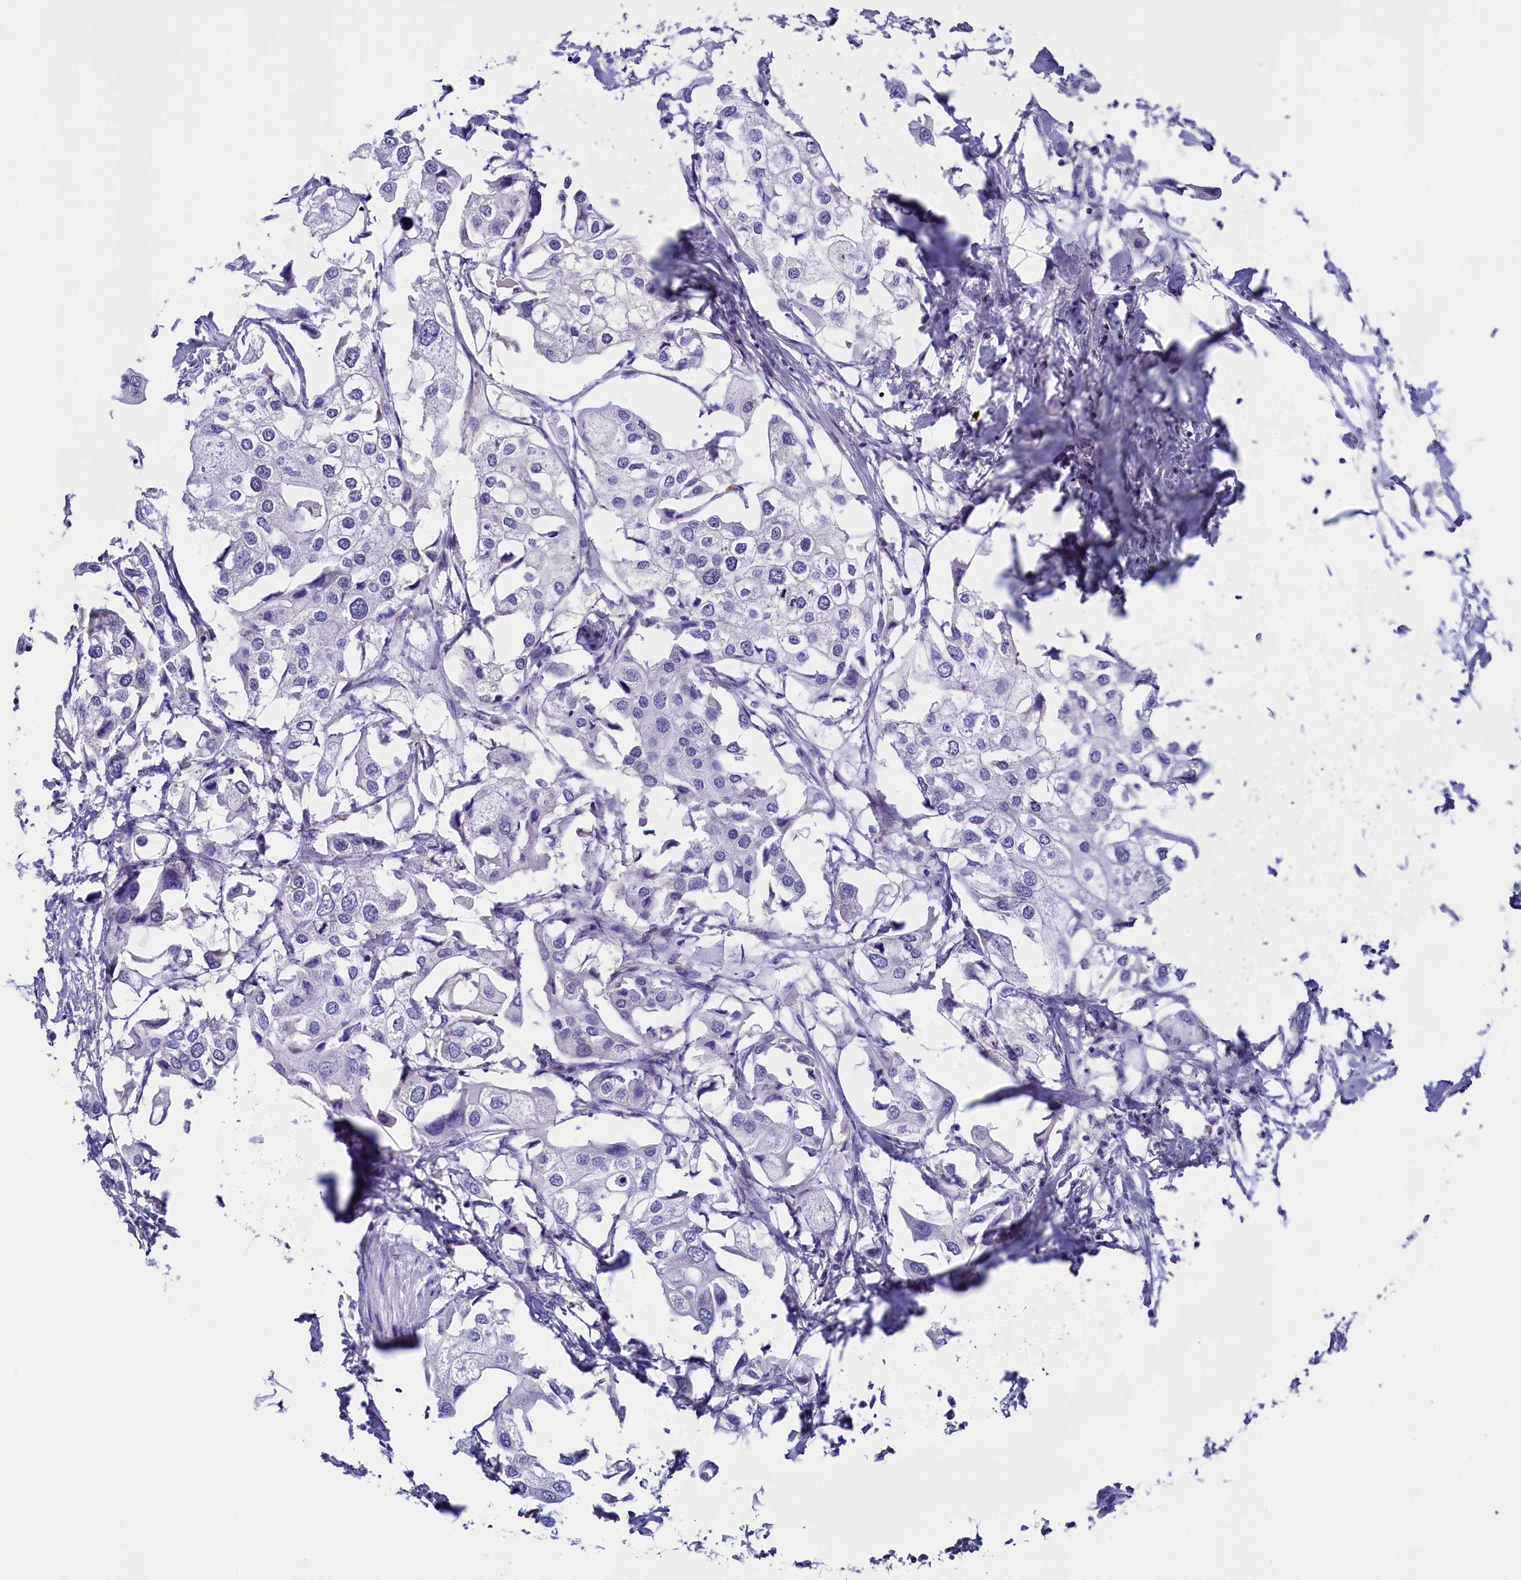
{"staining": {"intensity": "negative", "quantity": "none", "location": "none"}, "tissue": "urothelial cancer", "cell_type": "Tumor cells", "image_type": "cancer", "snomed": [{"axis": "morphology", "description": "Urothelial carcinoma, High grade"}, {"axis": "topography", "description": "Urinary bladder"}], "caption": "High power microscopy image of an immunohistochemistry (IHC) histopathology image of urothelial carcinoma (high-grade), revealing no significant positivity in tumor cells.", "gene": "FLYWCH2", "patient": {"sex": "male", "age": 64}}